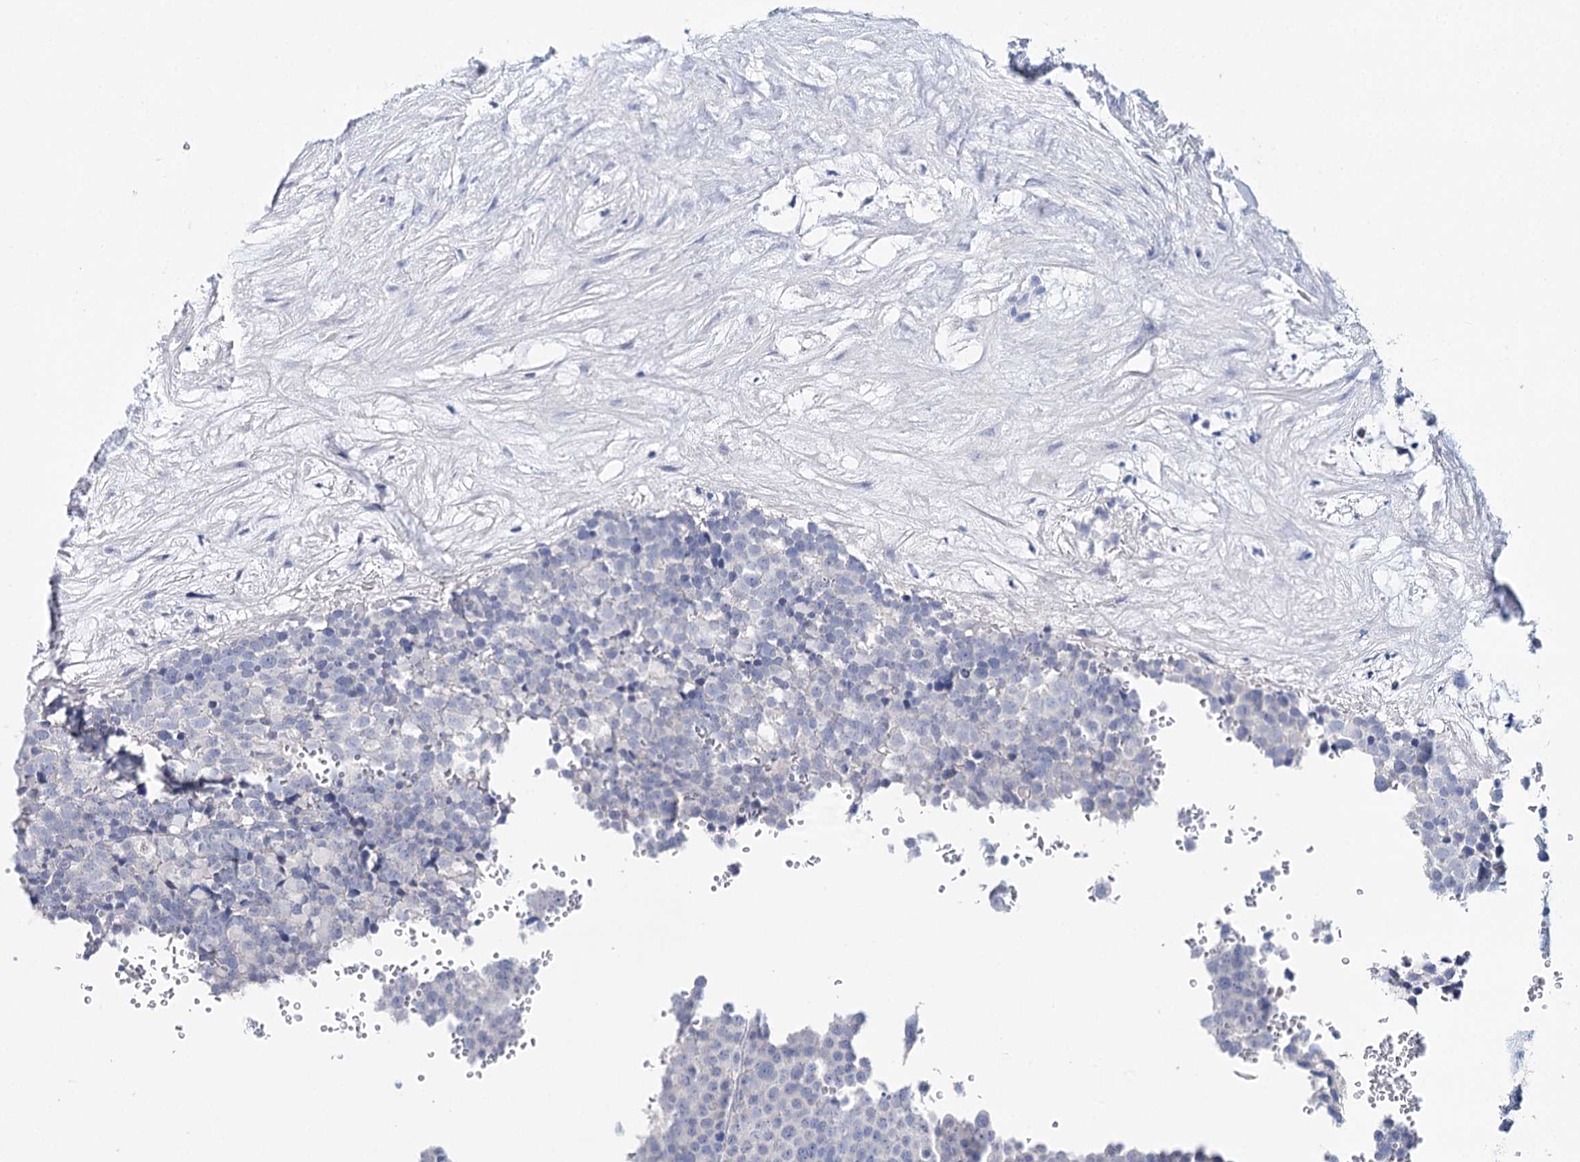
{"staining": {"intensity": "negative", "quantity": "none", "location": "none"}, "tissue": "testis cancer", "cell_type": "Tumor cells", "image_type": "cancer", "snomed": [{"axis": "morphology", "description": "Seminoma, NOS"}, {"axis": "topography", "description": "Testis"}], "caption": "This is a micrograph of IHC staining of seminoma (testis), which shows no expression in tumor cells. The staining was performed using DAB to visualize the protein expression in brown, while the nuclei were stained in blue with hematoxylin (Magnification: 20x).", "gene": "CEACAM8", "patient": {"sex": "male", "age": 71}}